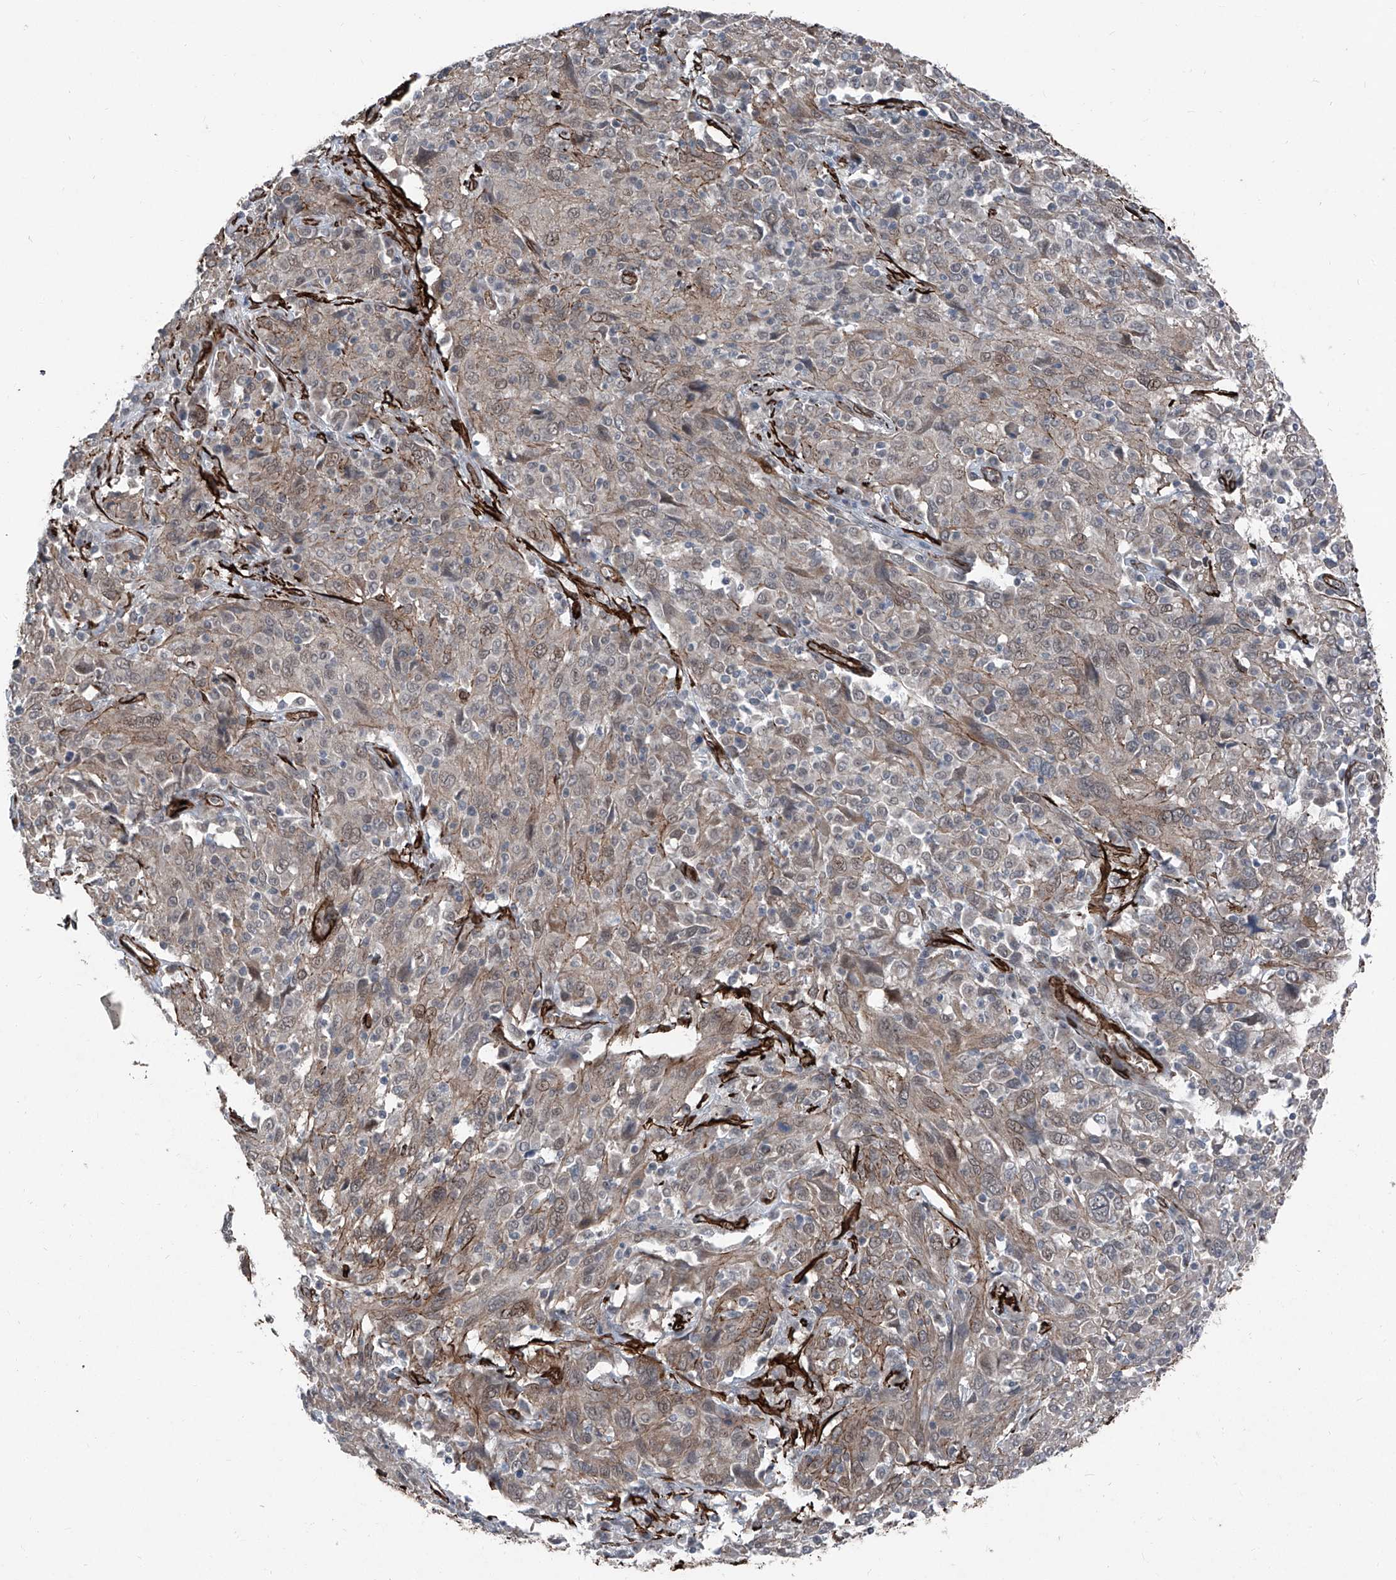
{"staining": {"intensity": "weak", "quantity": "25%-75%", "location": "cytoplasmic/membranous,nuclear"}, "tissue": "cervical cancer", "cell_type": "Tumor cells", "image_type": "cancer", "snomed": [{"axis": "morphology", "description": "Squamous cell carcinoma, NOS"}, {"axis": "topography", "description": "Cervix"}], "caption": "Tumor cells exhibit low levels of weak cytoplasmic/membranous and nuclear expression in approximately 25%-75% of cells in human squamous cell carcinoma (cervical).", "gene": "COA7", "patient": {"sex": "female", "age": 46}}